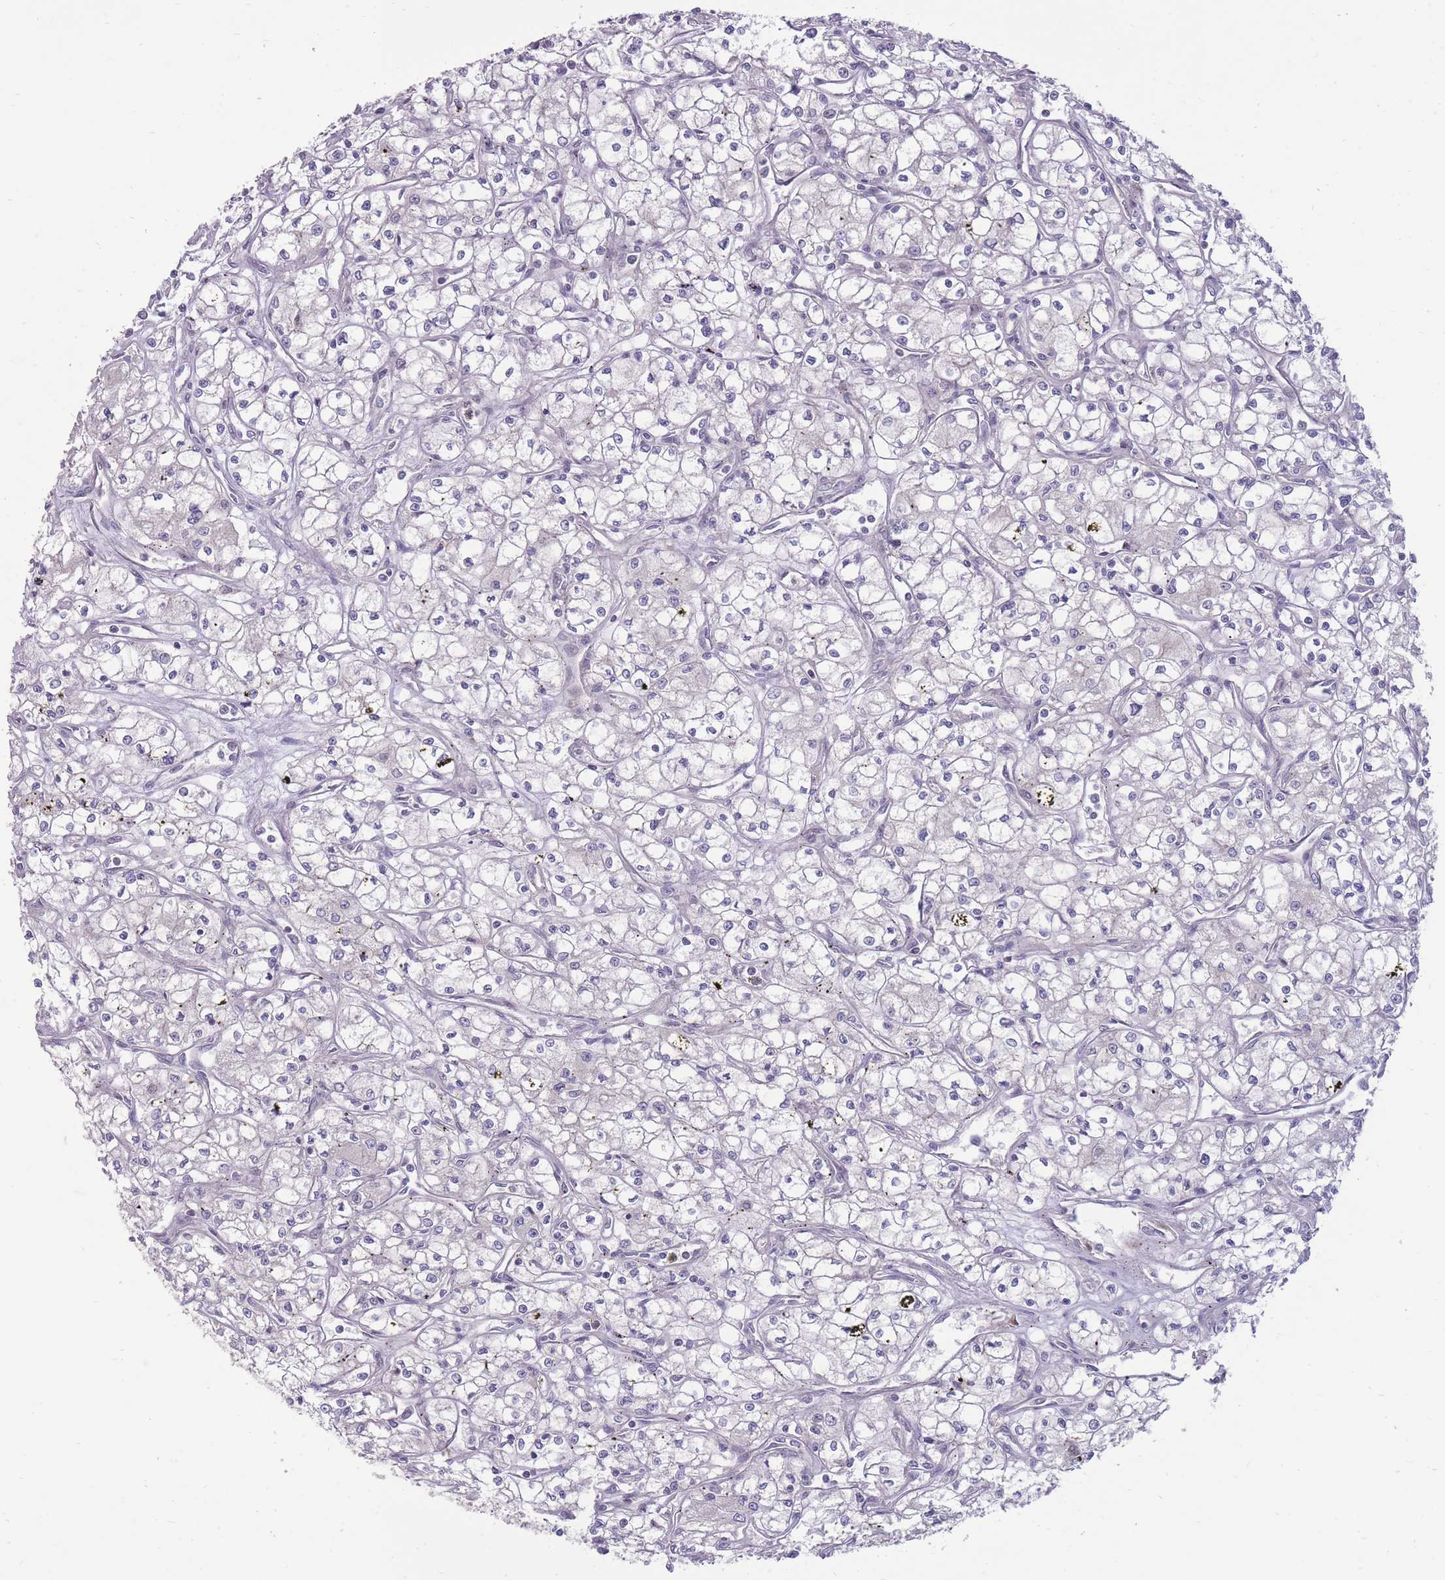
{"staining": {"intensity": "negative", "quantity": "none", "location": "none"}, "tissue": "renal cancer", "cell_type": "Tumor cells", "image_type": "cancer", "snomed": [{"axis": "morphology", "description": "Adenocarcinoma, NOS"}, {"axis": "topography", "description": "Kidney"}], "caption": "The immunohistochemistry (IHC) micrograph has no significant staining in tumor cells of adenocarcinoma (renal) tissue.", "gene": "RIC8A", "patient": {"sex": "male", "age": 59}}